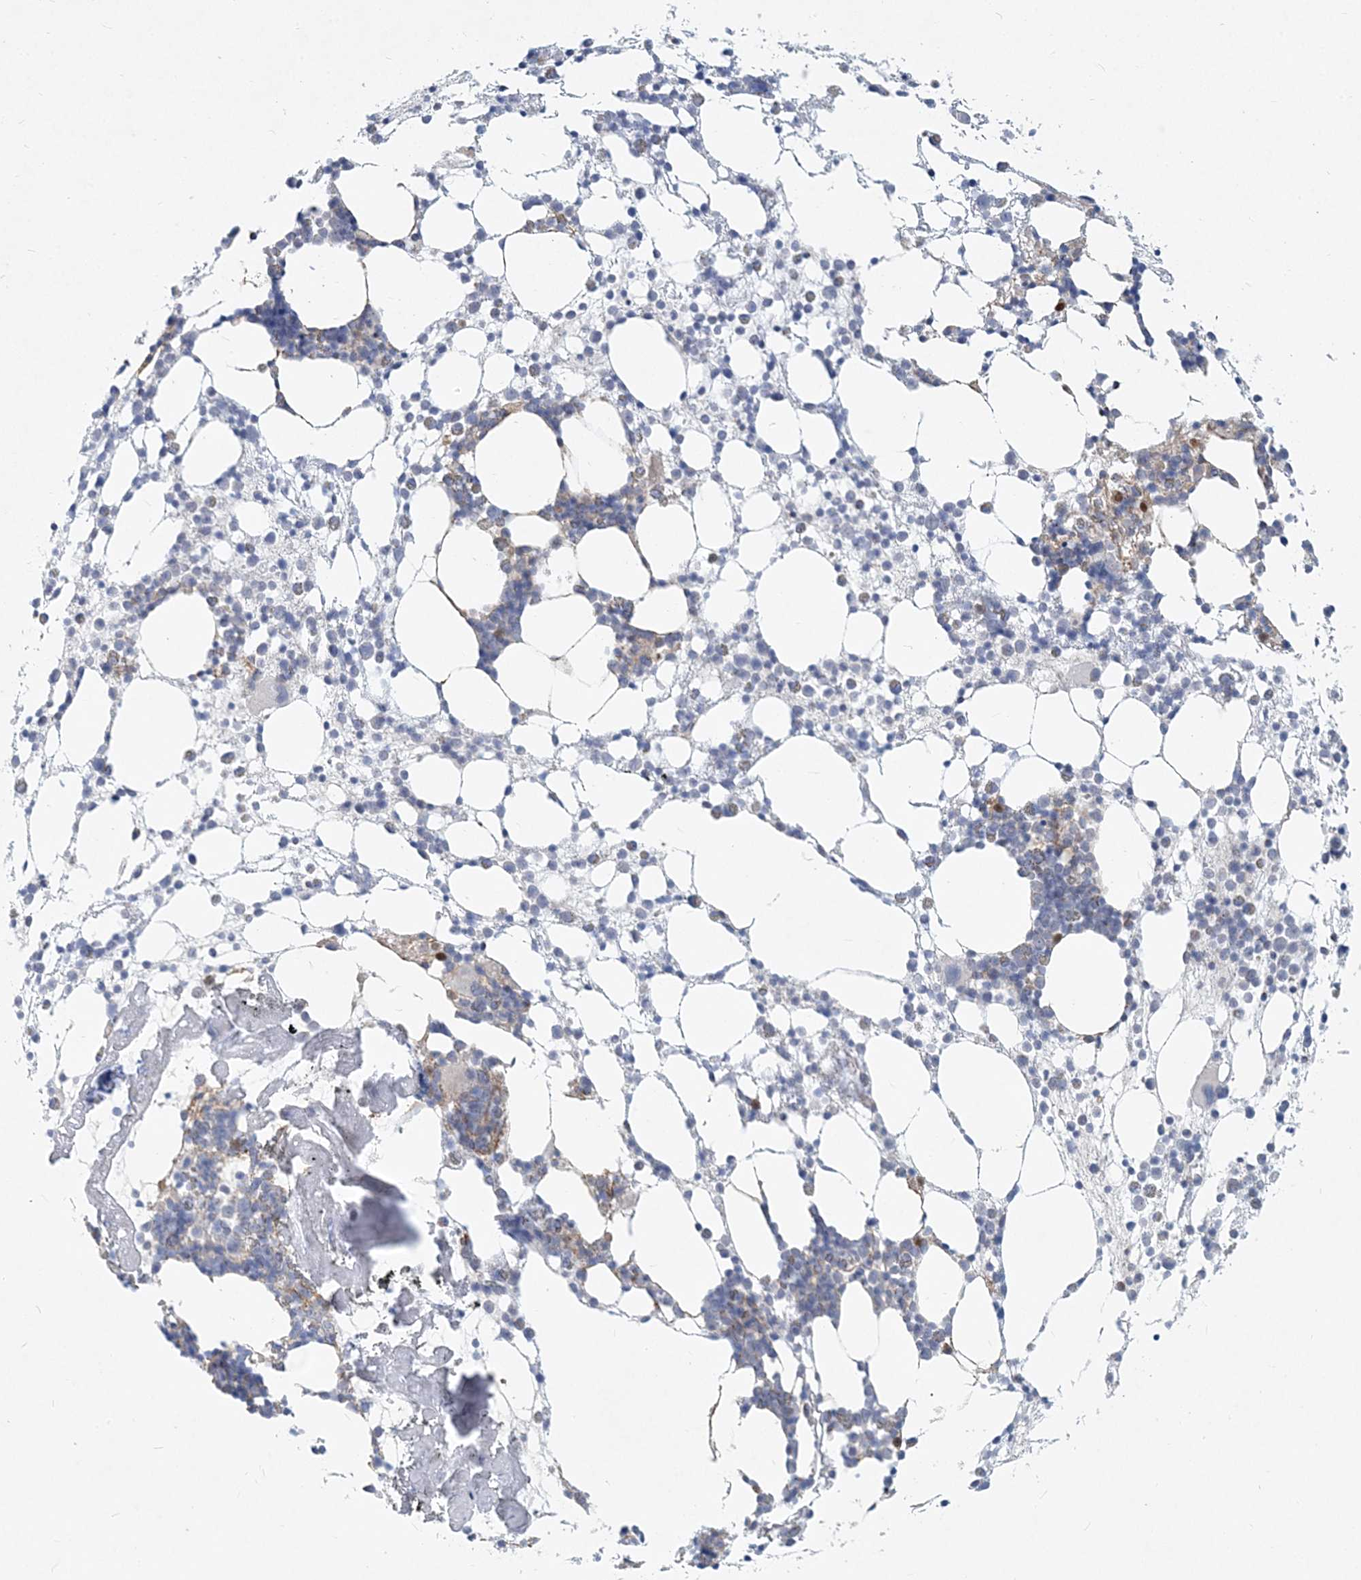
{"staining": {"intensity": "negative", "quantity": "none", "location": "none"}, "tissue": "bone marrow", "cell_type": "Hematopoietic cells", "image_type": "normal", "snomed": [{"axis": "morphology", "description": "Normal tissue, NOS"}, {"axis": "topography", "description": "Bone marrow"}], "caption": "Immunohistochemistry histopathology image of benign bone marrow: bone marrow stained with DAB reveals no significant protein positivity in hematopoietic cells.", "gene": "GMPPA", "patient": {"sex": "female", "age": 57}}